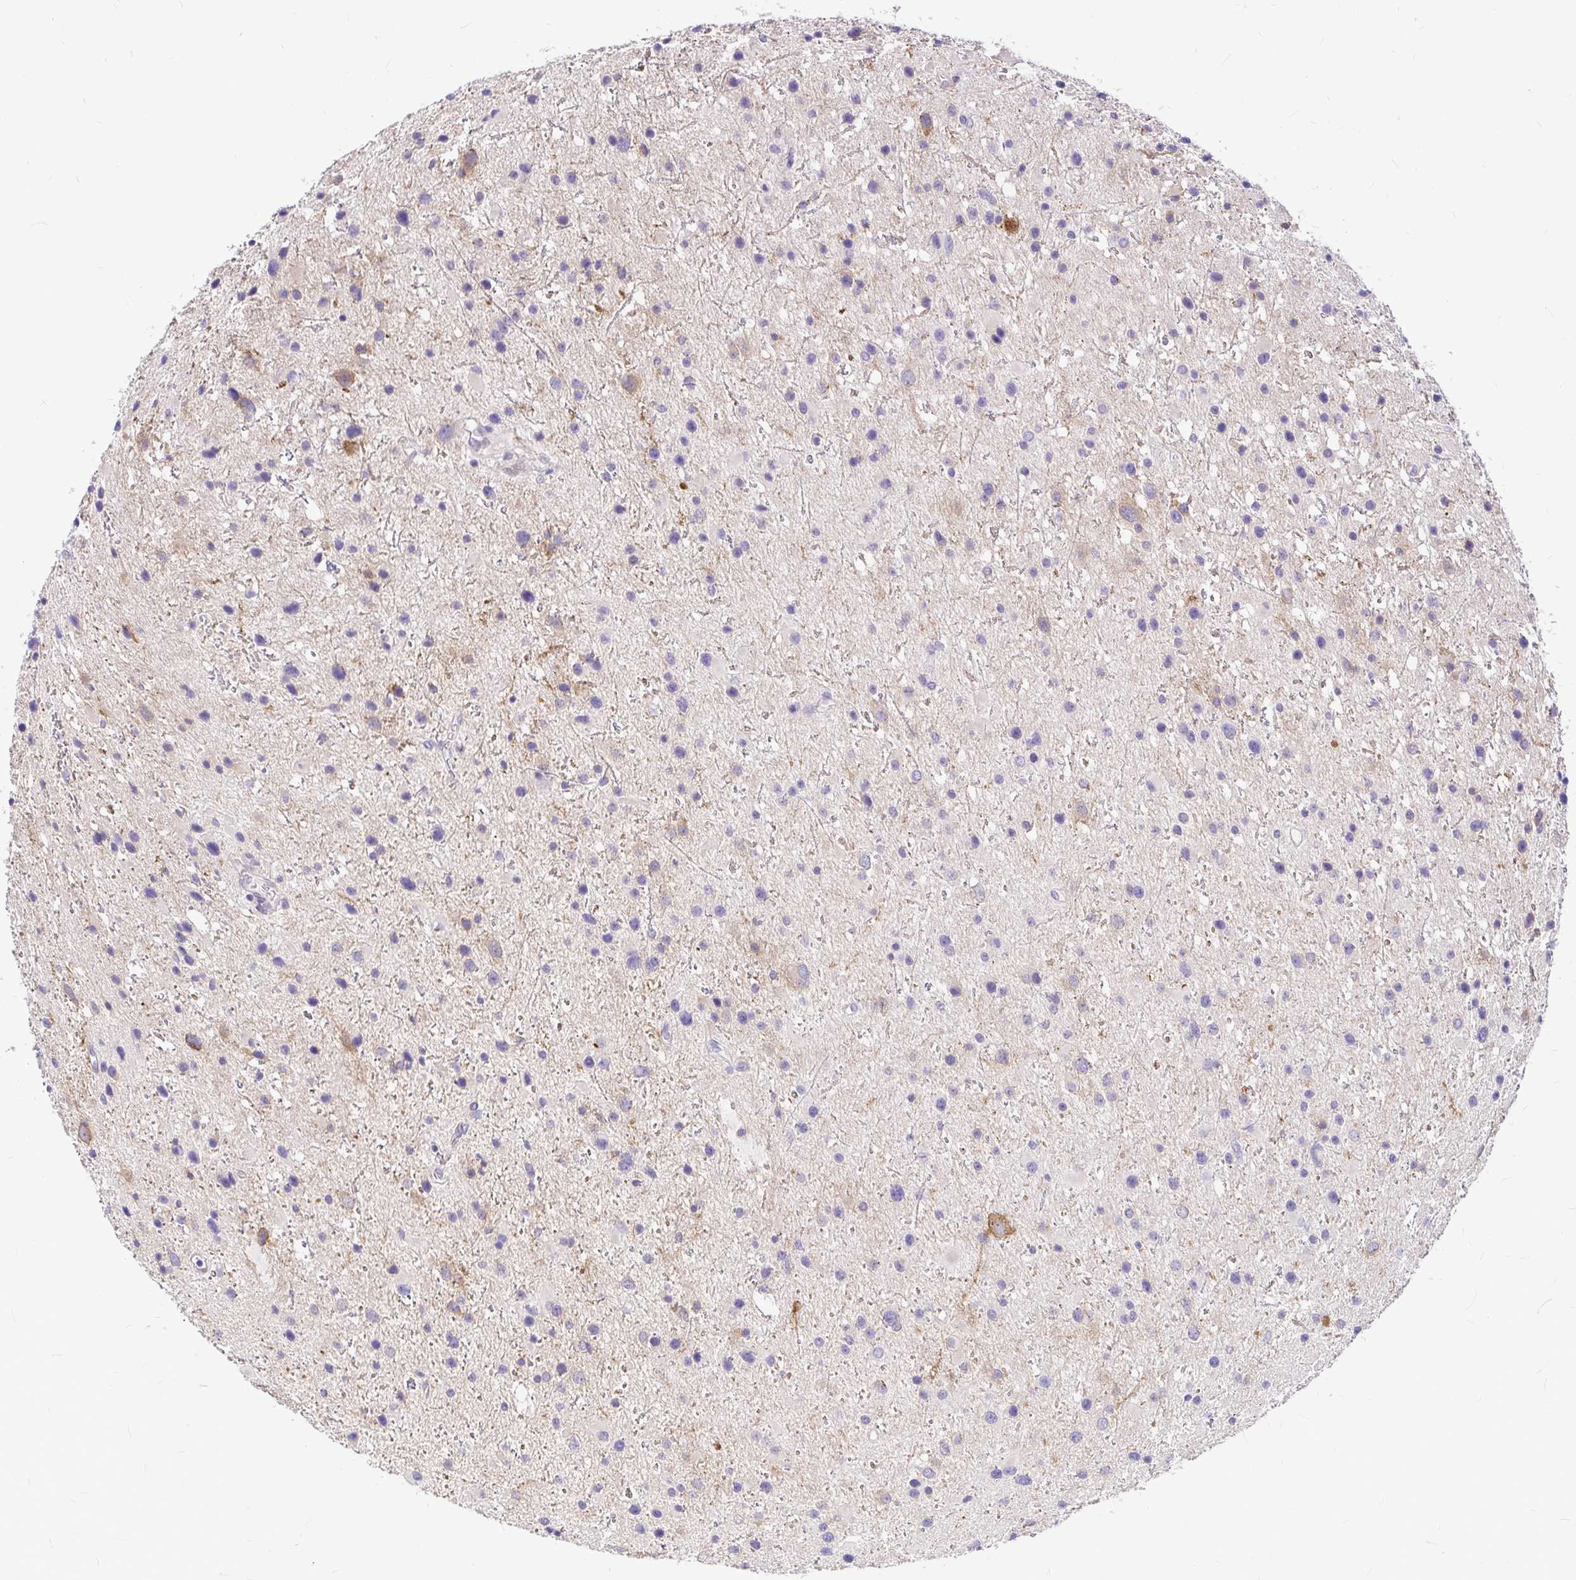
{"staining": {"intensity": "negative", "quantity": "none", "location": "none"}, "tissue": "glioma", "cell_type": "Tumor cells", "image_type": "cancer", "snomed": [{"axis": "morphology", "description": "Glioma, malignant, Low grade"}, {"axis": "topography", "description": "Brain"}], "caption": "High magnification brightfield microscopy of glioma stained with DAB (brown) and counterstained with hematoxylin (blue): tumor cells show no significant staining. Nuclei are stained in blue.", "gene": "GABBR2", "patient": {"sex": "female", "age": 32}}